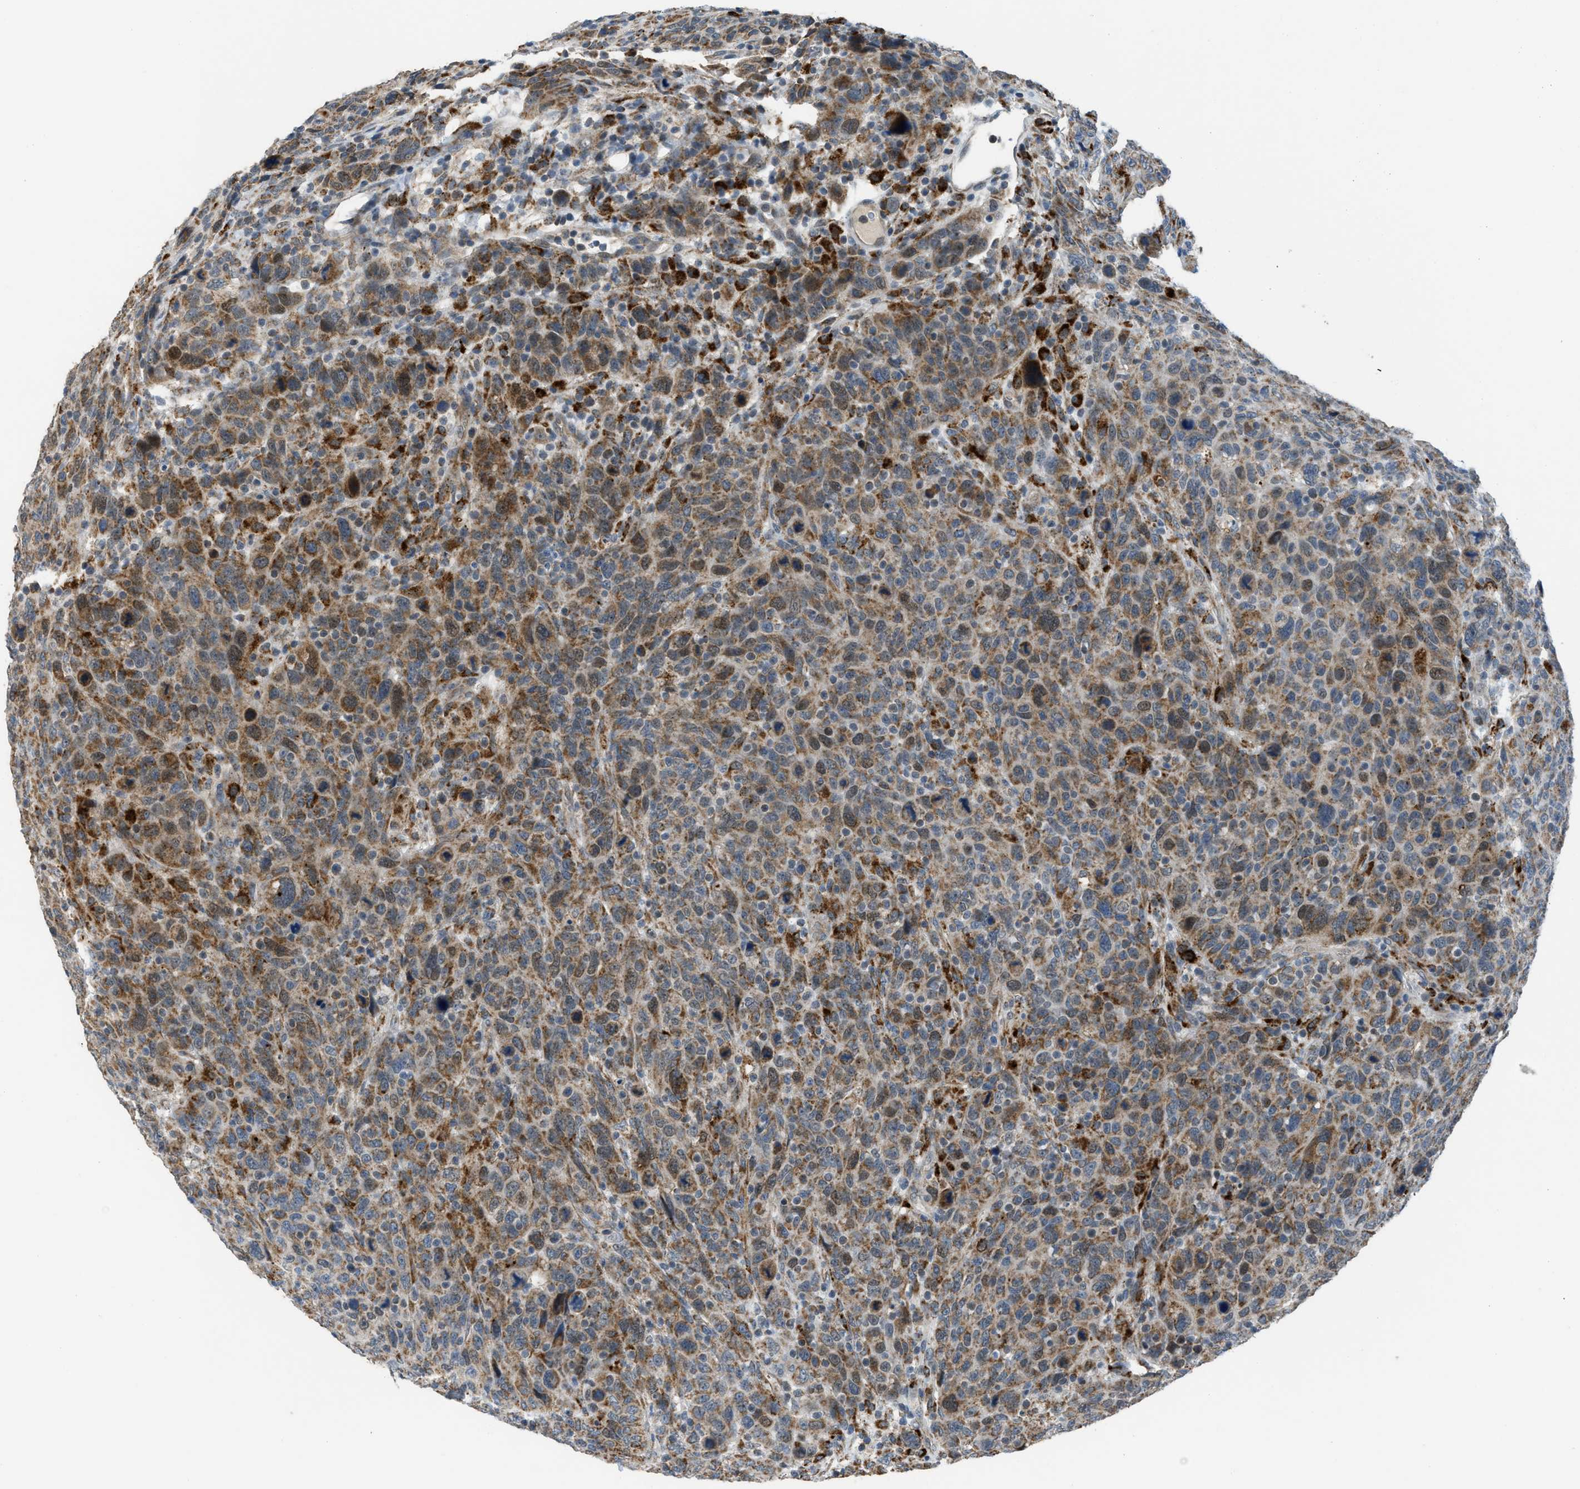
{"staining": {"intensity": "moderate", "quantity": ">75%", "location": "cytoplasmic/membranous"}, "tissue": "breast cancer", "cell_type": "Tumor cells", "image_type": "cancer", "snomed": [{"axis": "morphology", "description": "Duct carcinoma"}, {"axis": "topography", "description": "Breast"}], "caption": "Breast cancer stained with DAB (3,3'-diaminobenzidine) immunohistochemistry displays medium levels of moderate cytoplasmic/membranous staining in about >75% of tumor cells. The protein is stained brown, and the nuclei are stained in blue (DAB IHC with brightfield microscopy, high magnification).", "gene": "SMIM20", "patient": {"sex": "female", "age": 37}}